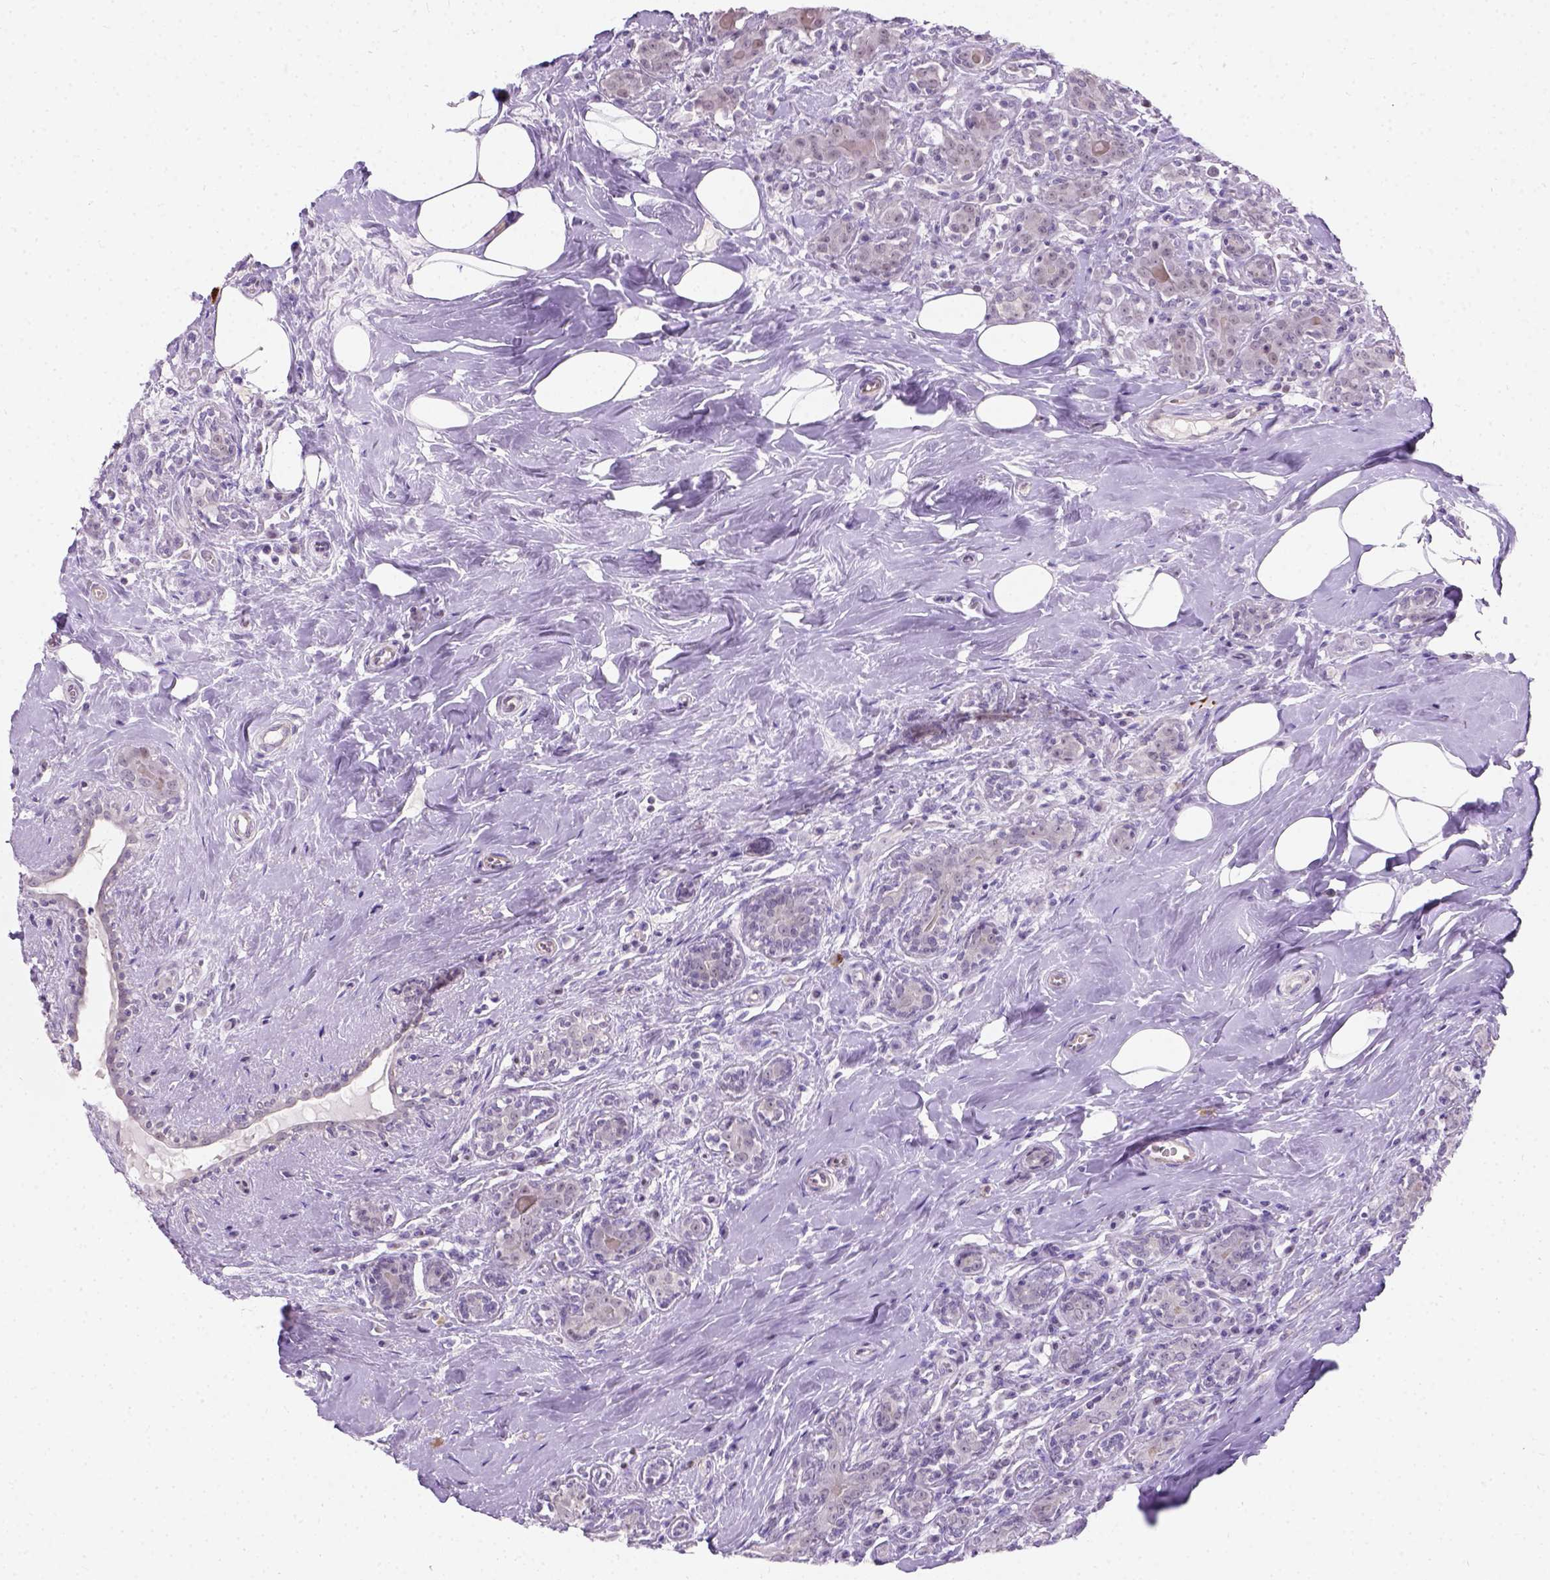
{"staining": {"intensity": "negative", "quantity": "none", "location": "none"}, "tissue": "breast cancer", "cell_type": "Tumor cells", "image_type": "cancer", "snomed": [{"axis": "morphology", "description": "Normal tissue, NOS"}, {"axis": "morphology", "description": "Duct carcinoma"}, {"axis": "topography", "description": "Breast"}], "caption": "The IHC image has no significant staining in tumor cells of breast intraductal carcinoma tissue. The staining is performed using DAB (3,3'-diaminobenzidine) brown chromogen with nuclei counter-stained in using hematoxylin.", "gene": "C20orf144", "patient": {"sex": "female", "age": 43}}